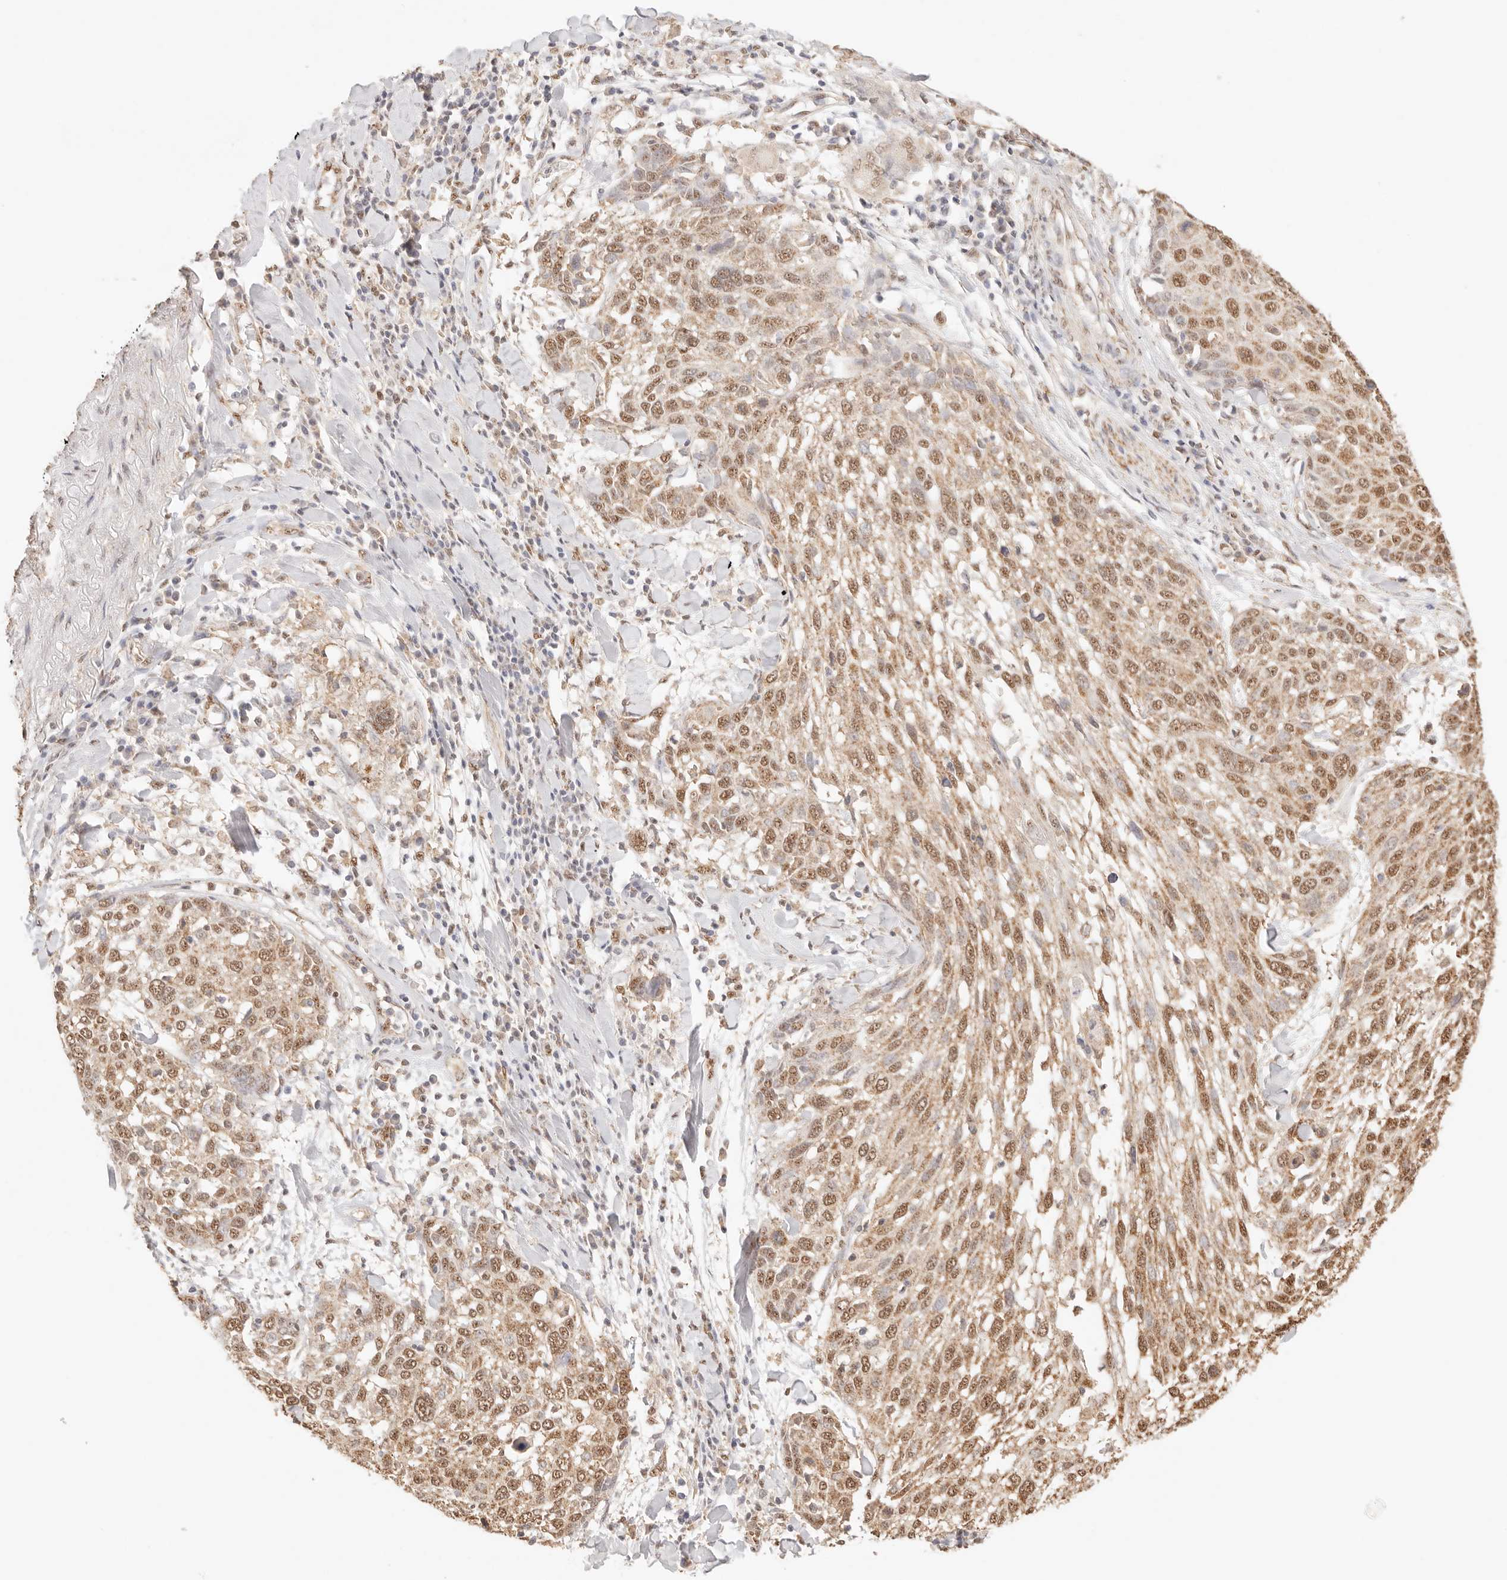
{"staining": {"intensity": "moderate", "quantity": ">75%", "location": "cytoplasmic/membranous,nuclear"}, "tissue": "lung cancer", "cell_type": "Tumor cells", "image_type": "cancer", "snomed": [{"axis": "morphology", "description": "Squamous cell carcinoma, NOS"}, {"axis": "topography", "description": "Lung"}], "caption": "Immunohistochemistry (IHC) (DAB) staining of human lung cancer displays moderate cytoplasmic/membranous and nuclear protein positivity in approximately >75% of tumor cells.", "gene": "IL1R2", "patient": {"sex": "male", "age": 65}}